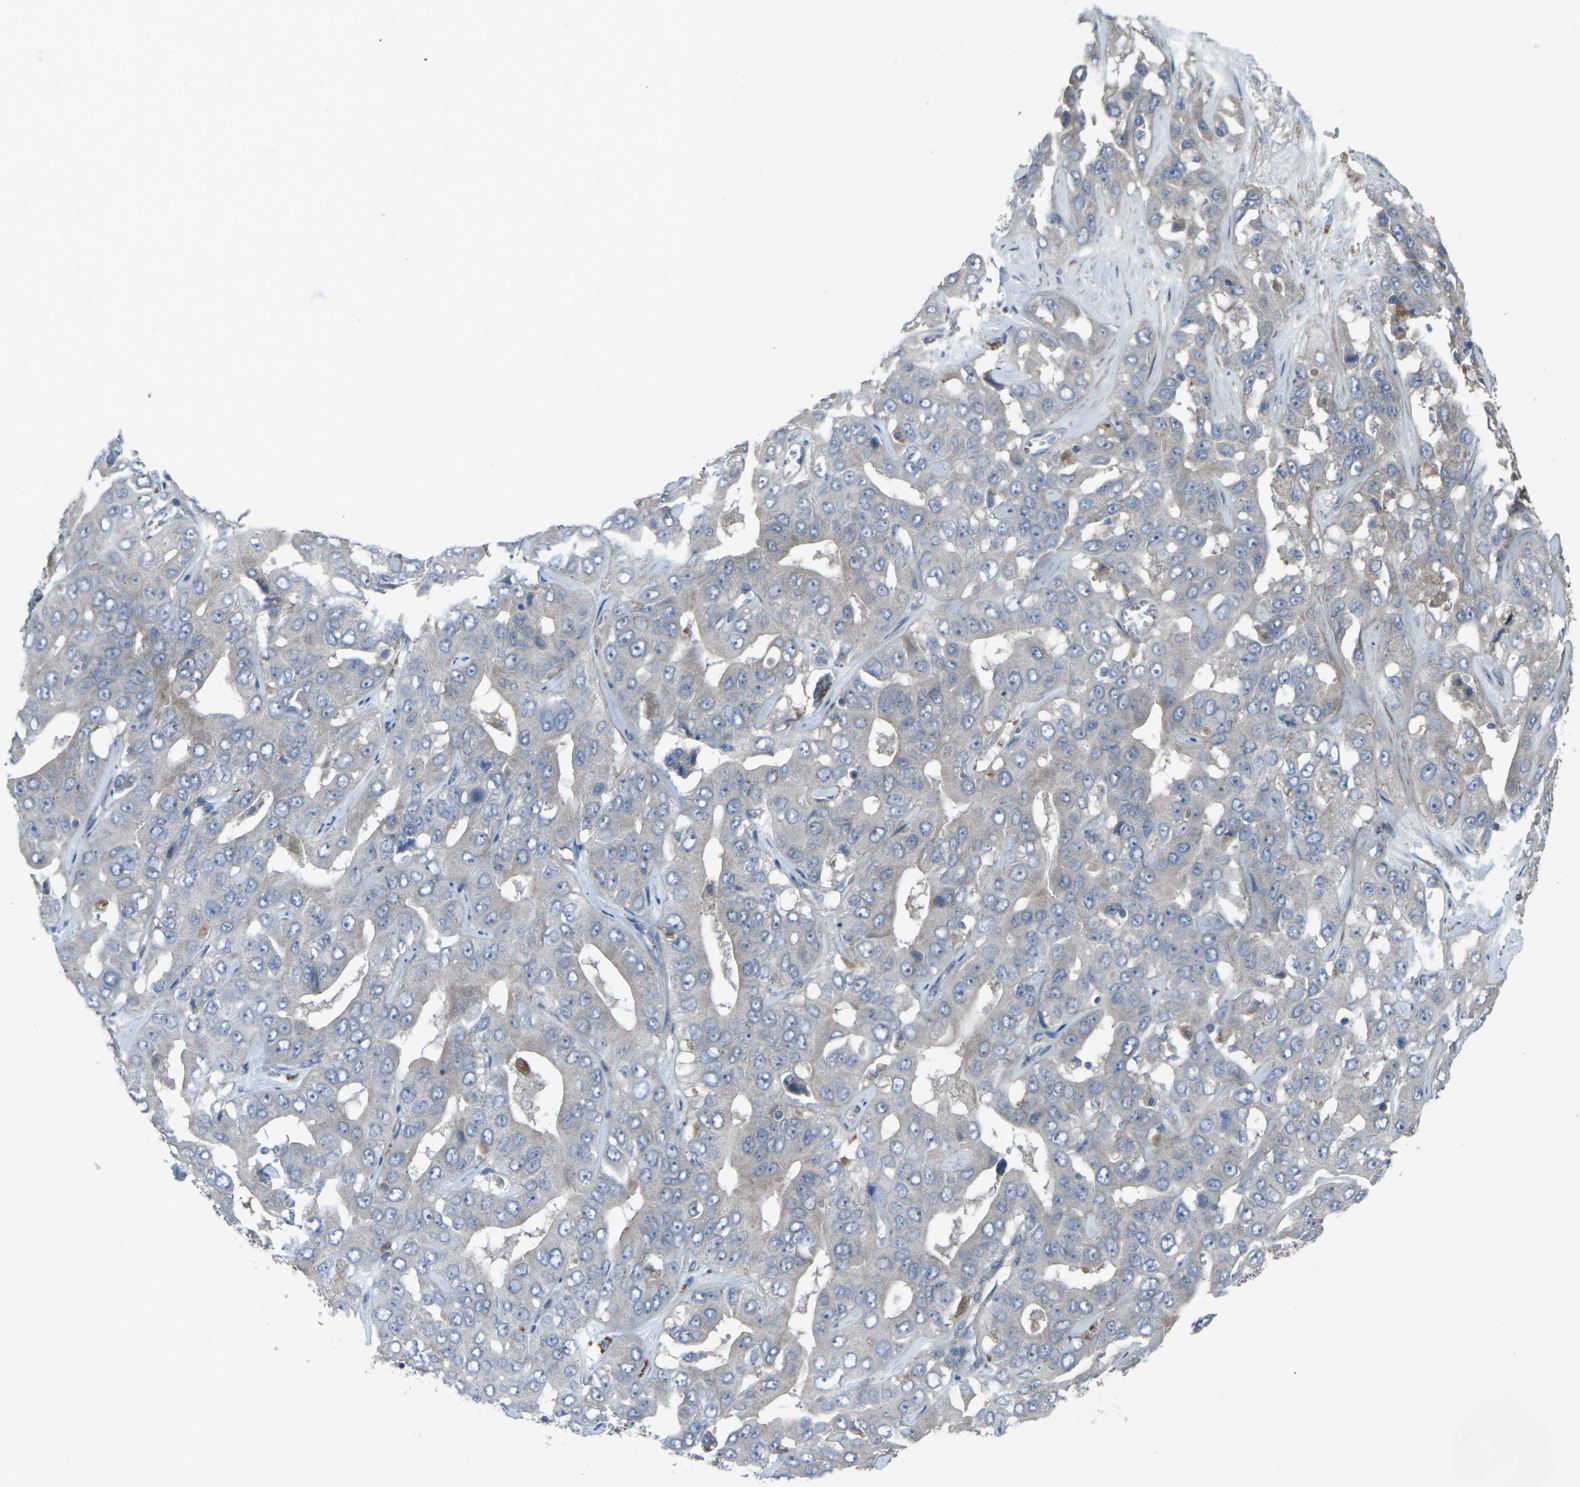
{"staining": {"intensity": "negative", "quantity": "none", "location": "none"}, "tissue": "liver cancer", "cell_type": "Tumor cells", "image_type": "cancer", "snomed": [{"axis": "morphology", "description": "Cholangiocarcinoma"}, {"axis": "topography", "description": "Liver"}], "caption": "High magnification brightfield microscopy of liver cancer stained with DAB (3,3'-diaminobenzidine) (brown) and counterstained with hematoxylin (blue): tumor cells show no significant staining.", "gene": "CCR10", "patient": {"sex": "female", "age": 52}}